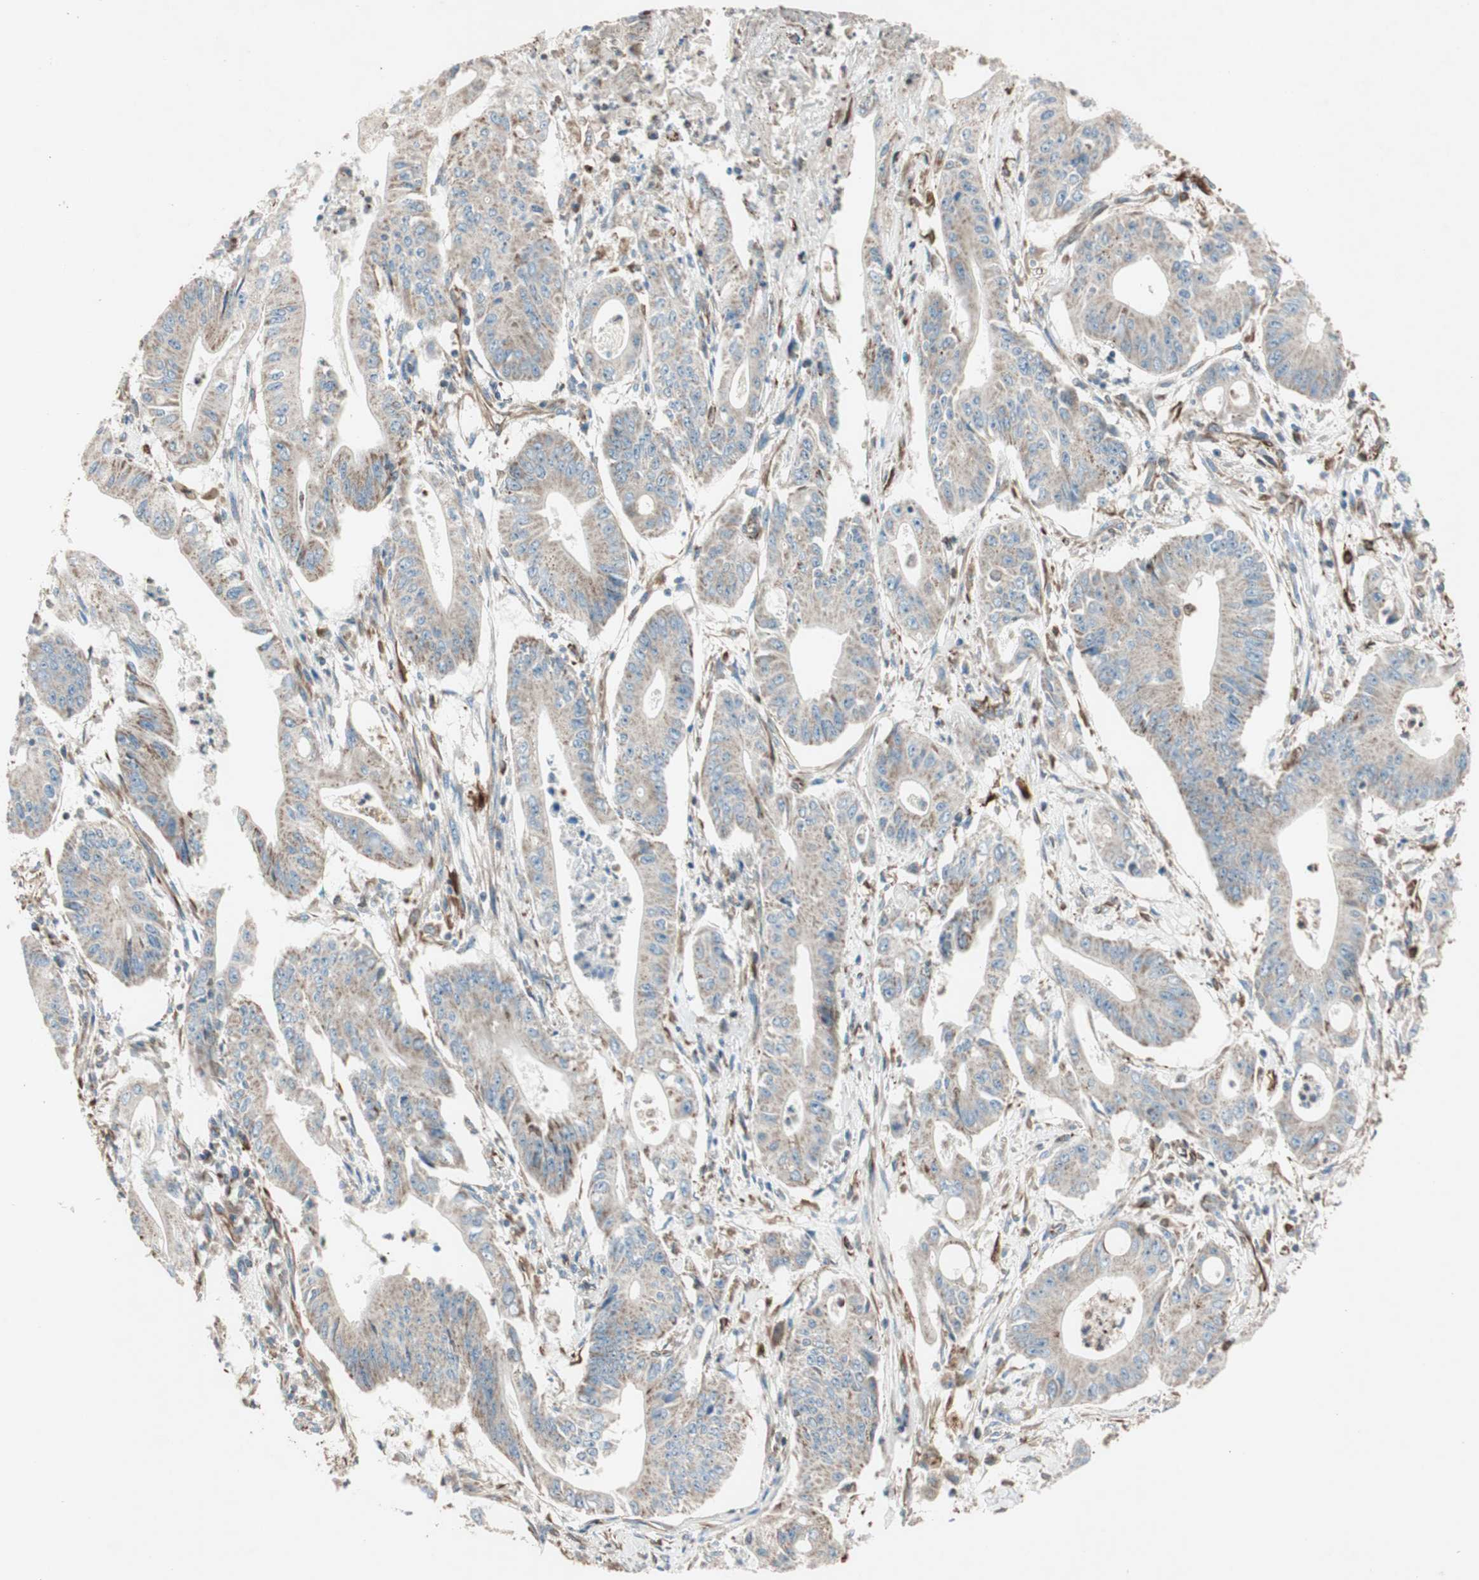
{"staining": {"intensity": "weak", "quantity": "25%-75%", "location": "cytoplasmic/membranous"}, "tissue": "pancreatic cancer", "cell_type": "Tumor cells", "image_type": "cancer", "snomed": [{"axis": "morphology", "description": "Normal tissue, NOS"}, {"axis": "topography", "description": "Lymph node"}], "caption": "A brown stain labels weak cytoplasmic/membranous positivity of a protein in pancreatic cancer tumor cells.", "gene": "SRCIN1", "patient": {"sex": "male", "age": 62}}